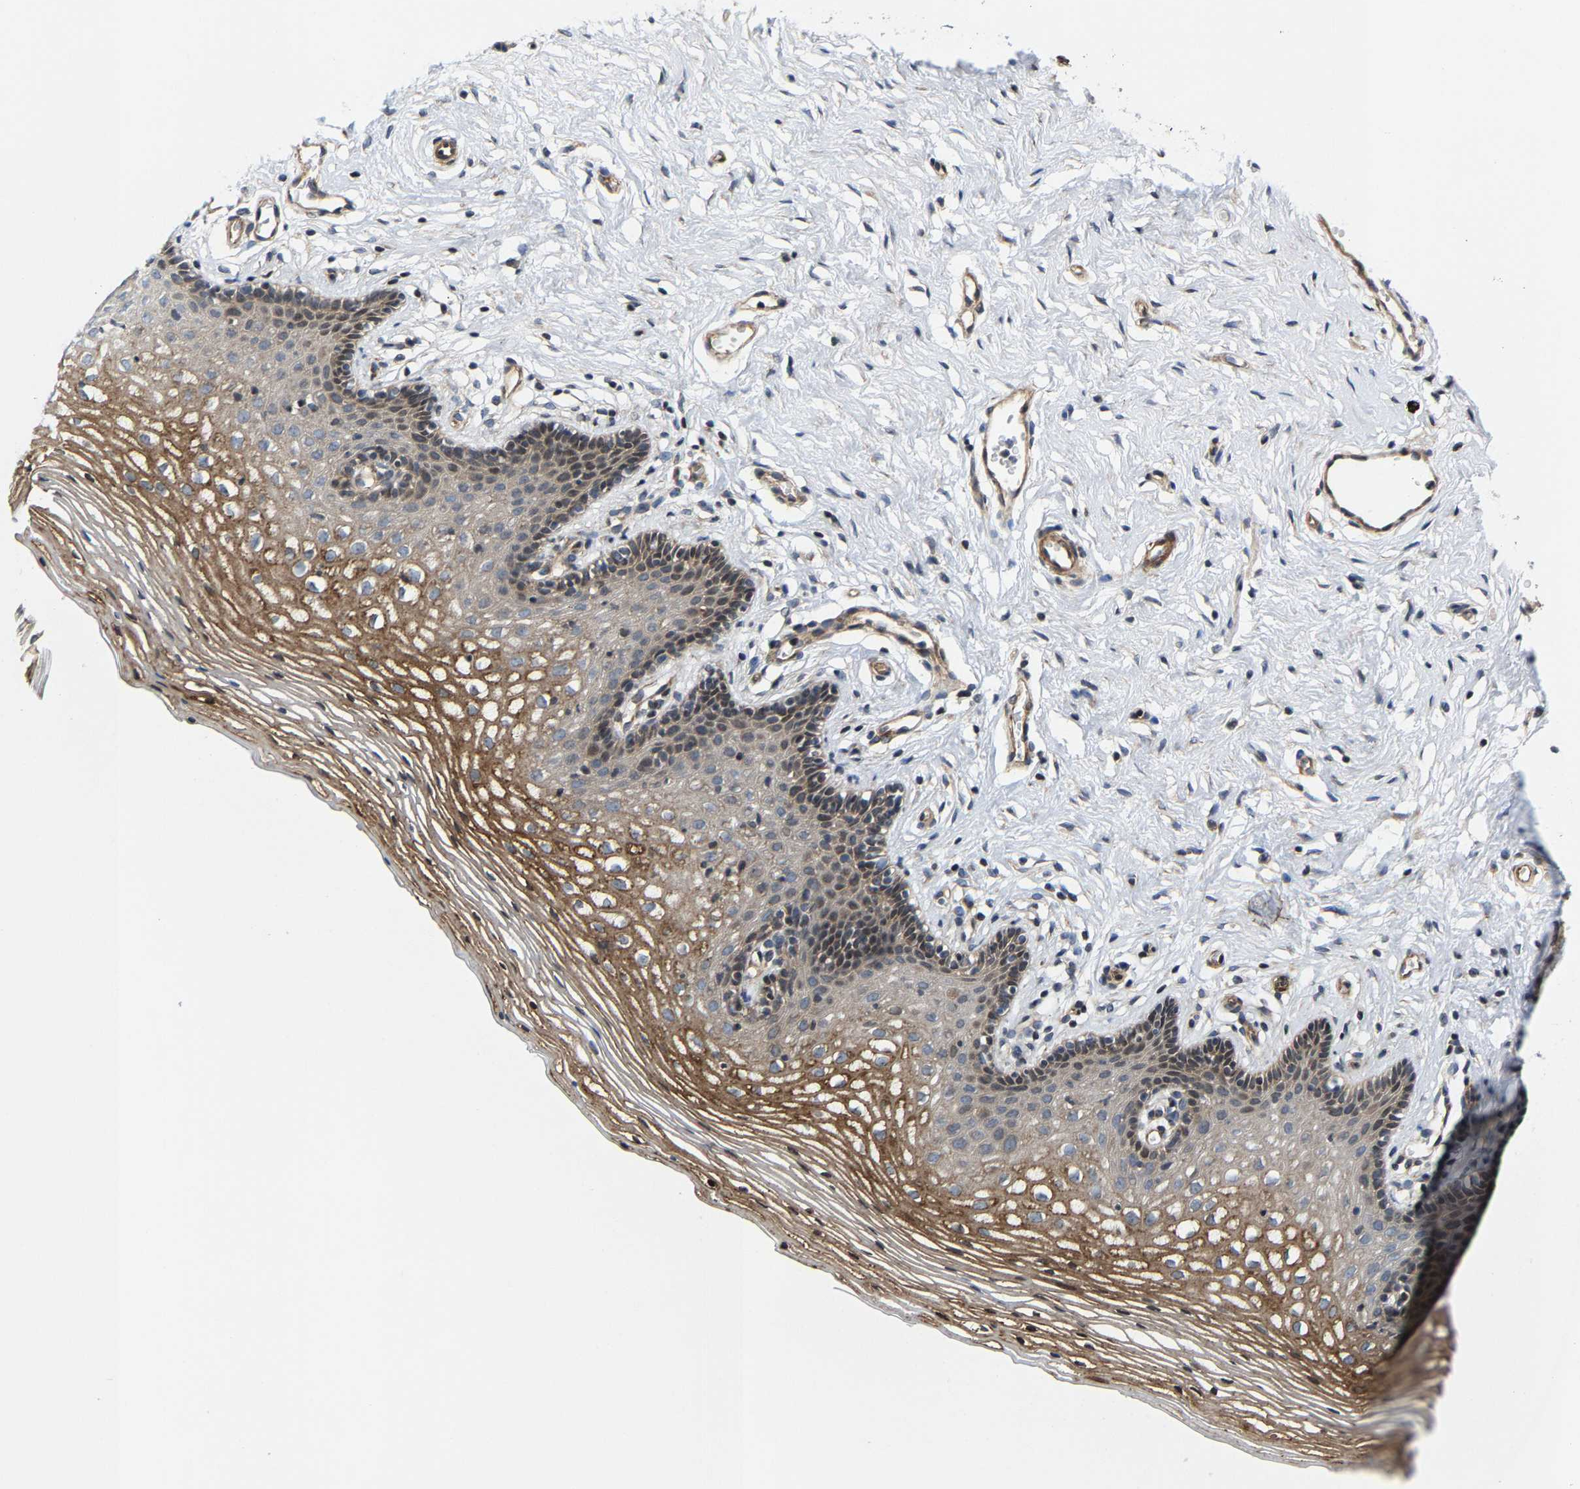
{"staining": {"intensity": "moderate", "quantity": ">75%", "location": "cytoplasmic/membranous"}, "tissue": "vagina", "cell_type": "Squamous epithelial cells", "image_type": "normal", "snomed": [{"axis": "morphology", "description": "Normal tissue, NOS"}, {"axis": "topography", "description": "Vagina"}], "caption": "IHC histopathology image of normal human vagina stained for a protein (brown), which demonstrates medium levels of moderate cytoplasmic/membranous expression in about >75% of squamous epithelial cells.", "gene": "TGFB1I1", "patient": {"sex": "female", "age": 32}}